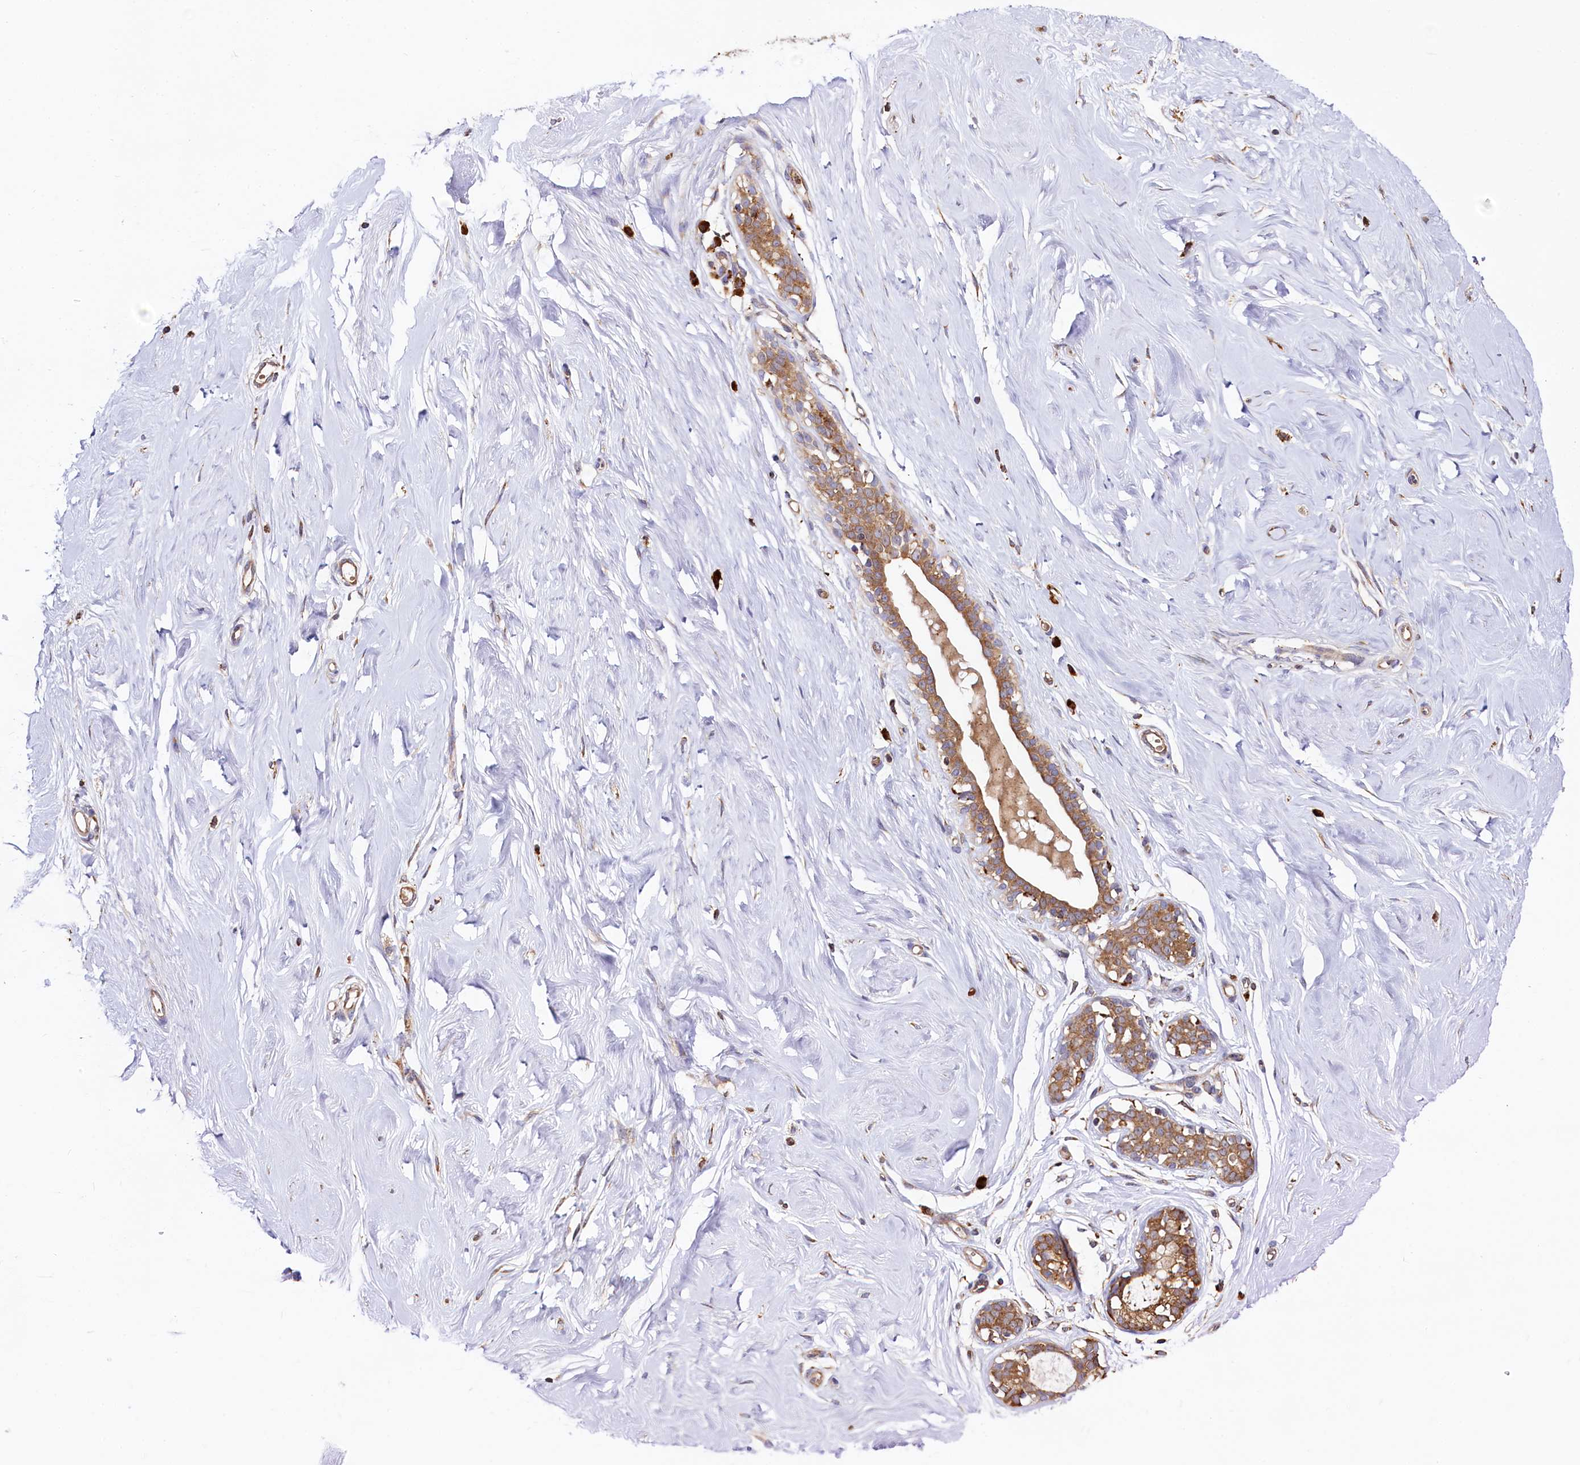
{"staining": {"intensity": "negative", "quantity": "none", "location": "none"}, "tissue": "breast", "cell_type": "Adipocytes", "image_type": "normal", "snomed": [{"axis": "morphology", "description": "Normal tissue, NOS"}, {"axis": "morphology", "description": "Adenoma, NOS"}, {"axis": "topography", "description": "Breast"}], "caption": "Adipocytes show no significant protein positivity in benign breast. The staining was performed using DAB to visualize the protein expression in brown, while the nuclei were stained in blue with hematoxylin (Magnification: 20x).", "gene": "UFM1", "patient": {"sex": "female", "age": 23}}